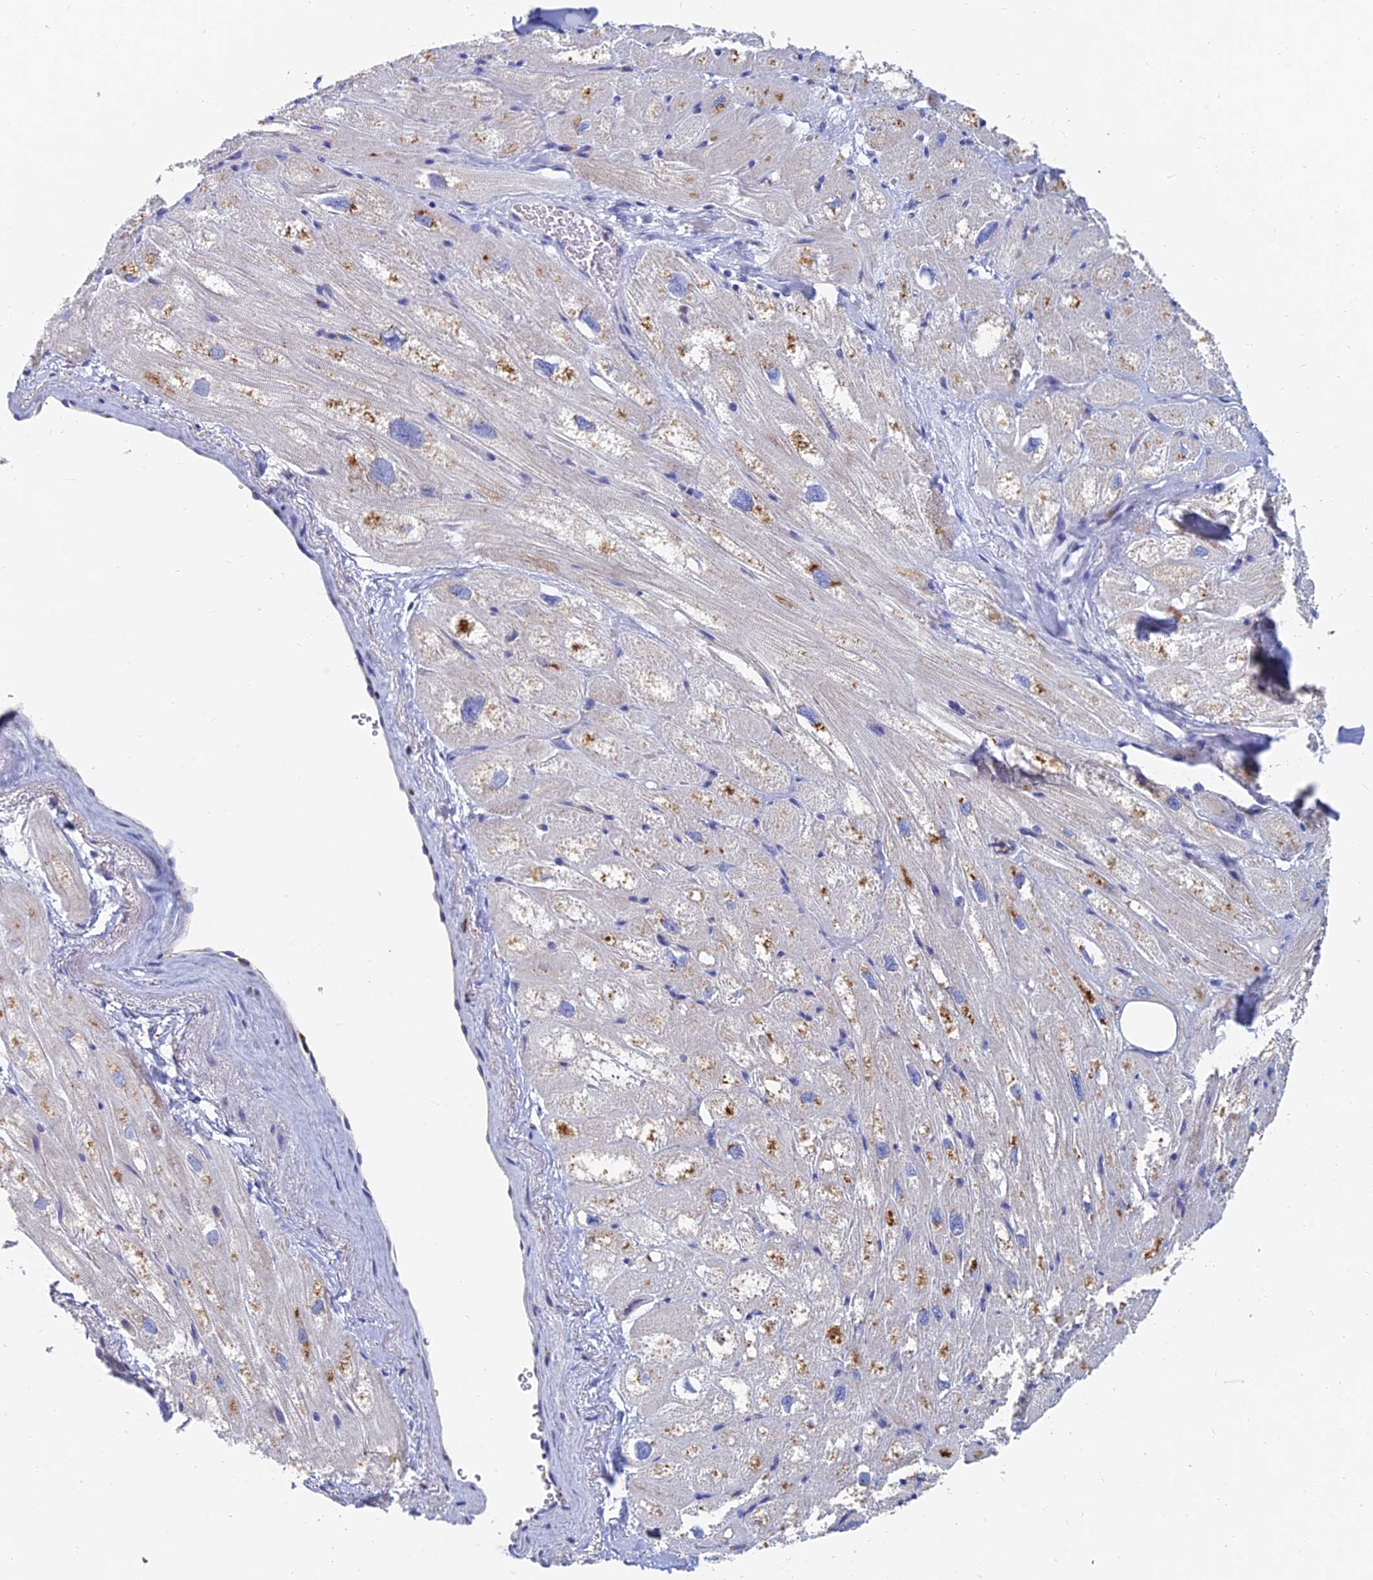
{"staining": {"intensity": "moderate", "quantity": "<25%", "location": "cytoplasmic/membranous"}, "tissue": "heart muscle", "cell_type": "Cardiomyocytes", "image_type": "normal", "snomed": [{"axis": "morphology", "description": "Normal tissue, NOS"}, {"axis": "topography", "description": "Heart"}], "caption": "Immunohistochemistry (IHC) of normal human heart muscle demonstrates low levels of moderate cytoplasmic/membranous positivity in about <25% of cardiomyocytes. (brown staining indicates protein expression, while blue staining denotes nuclei).", "gene": "SPNS1", "patient": {"sex": "male", "age": 50}}